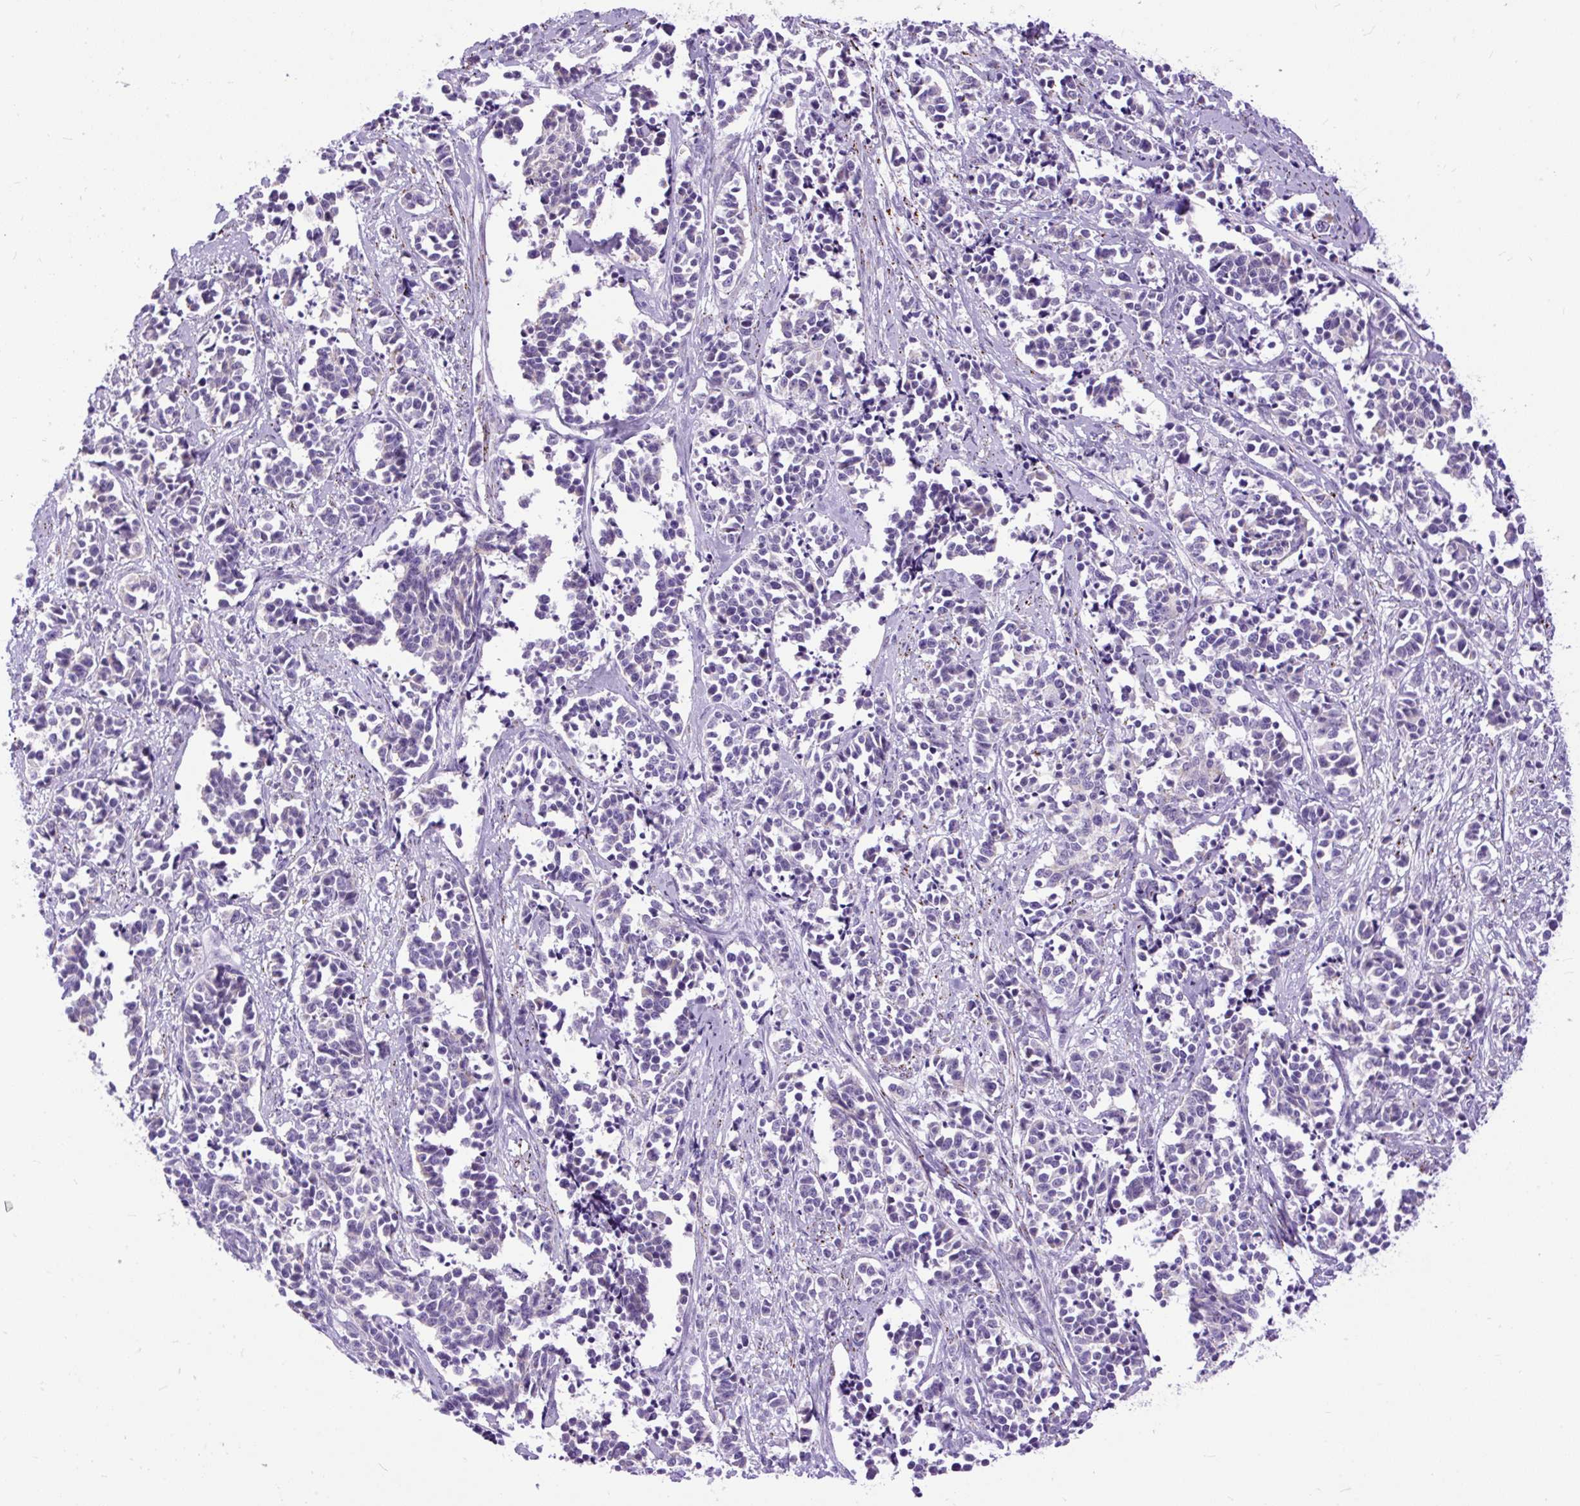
{"staining": {"intensity": "negative", "quantity": "none", "location": "none"}, "tissue": "cervical cancer", "cell_type": "Tumor cells", "image_type": "cancer", "snomed": [{"axis": "morphology", "description": "Normal tissue, NOS"}, {"axis": "morphology", "description": "Squamous cell carcinoma, NOS"}, {"axis": "topography", "description": "Cervix"}], "caption": "This is an immunohistochemistry (IHC) photomicrograph of human squamous cell carcinoma (cervical). There is no staining in tumor cells.", "gene": "ZNF256", "patient": {"sex": "female", "age": 35}}